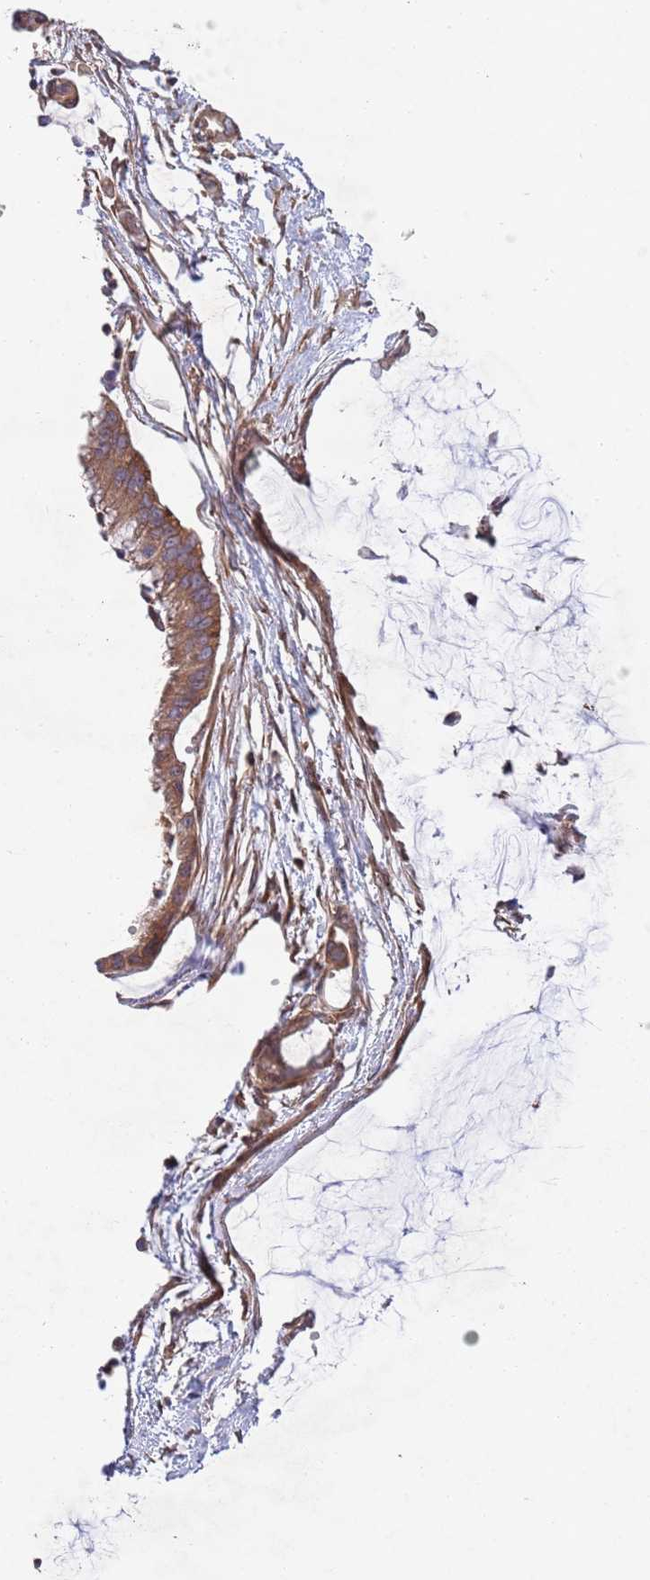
{"staining": {"intensity": "moderate", "quantity": ">75%", "location": "cytoplasmic/membranous"}, "tissue": "ovarian cancer", "cell_type": "Tumor cells", "image_type": "cancer", "snomed": [{"axis": "morphology", "description": "Cystadenocarcinoma, mucinous, NOS"}, {"axis": "topography", "description": "Ovary"}], "caption": "This photomicrograph exhibits immunohistochemistry (IHC) staining of ovarian cancer (mucinous cystadenocarcinoma), with medium moderate cytoplasmic/membranous positivity in about >75% of tumor cells.", "gene": "RNF19B", "patient": {"sex": "female", "age": 39}}